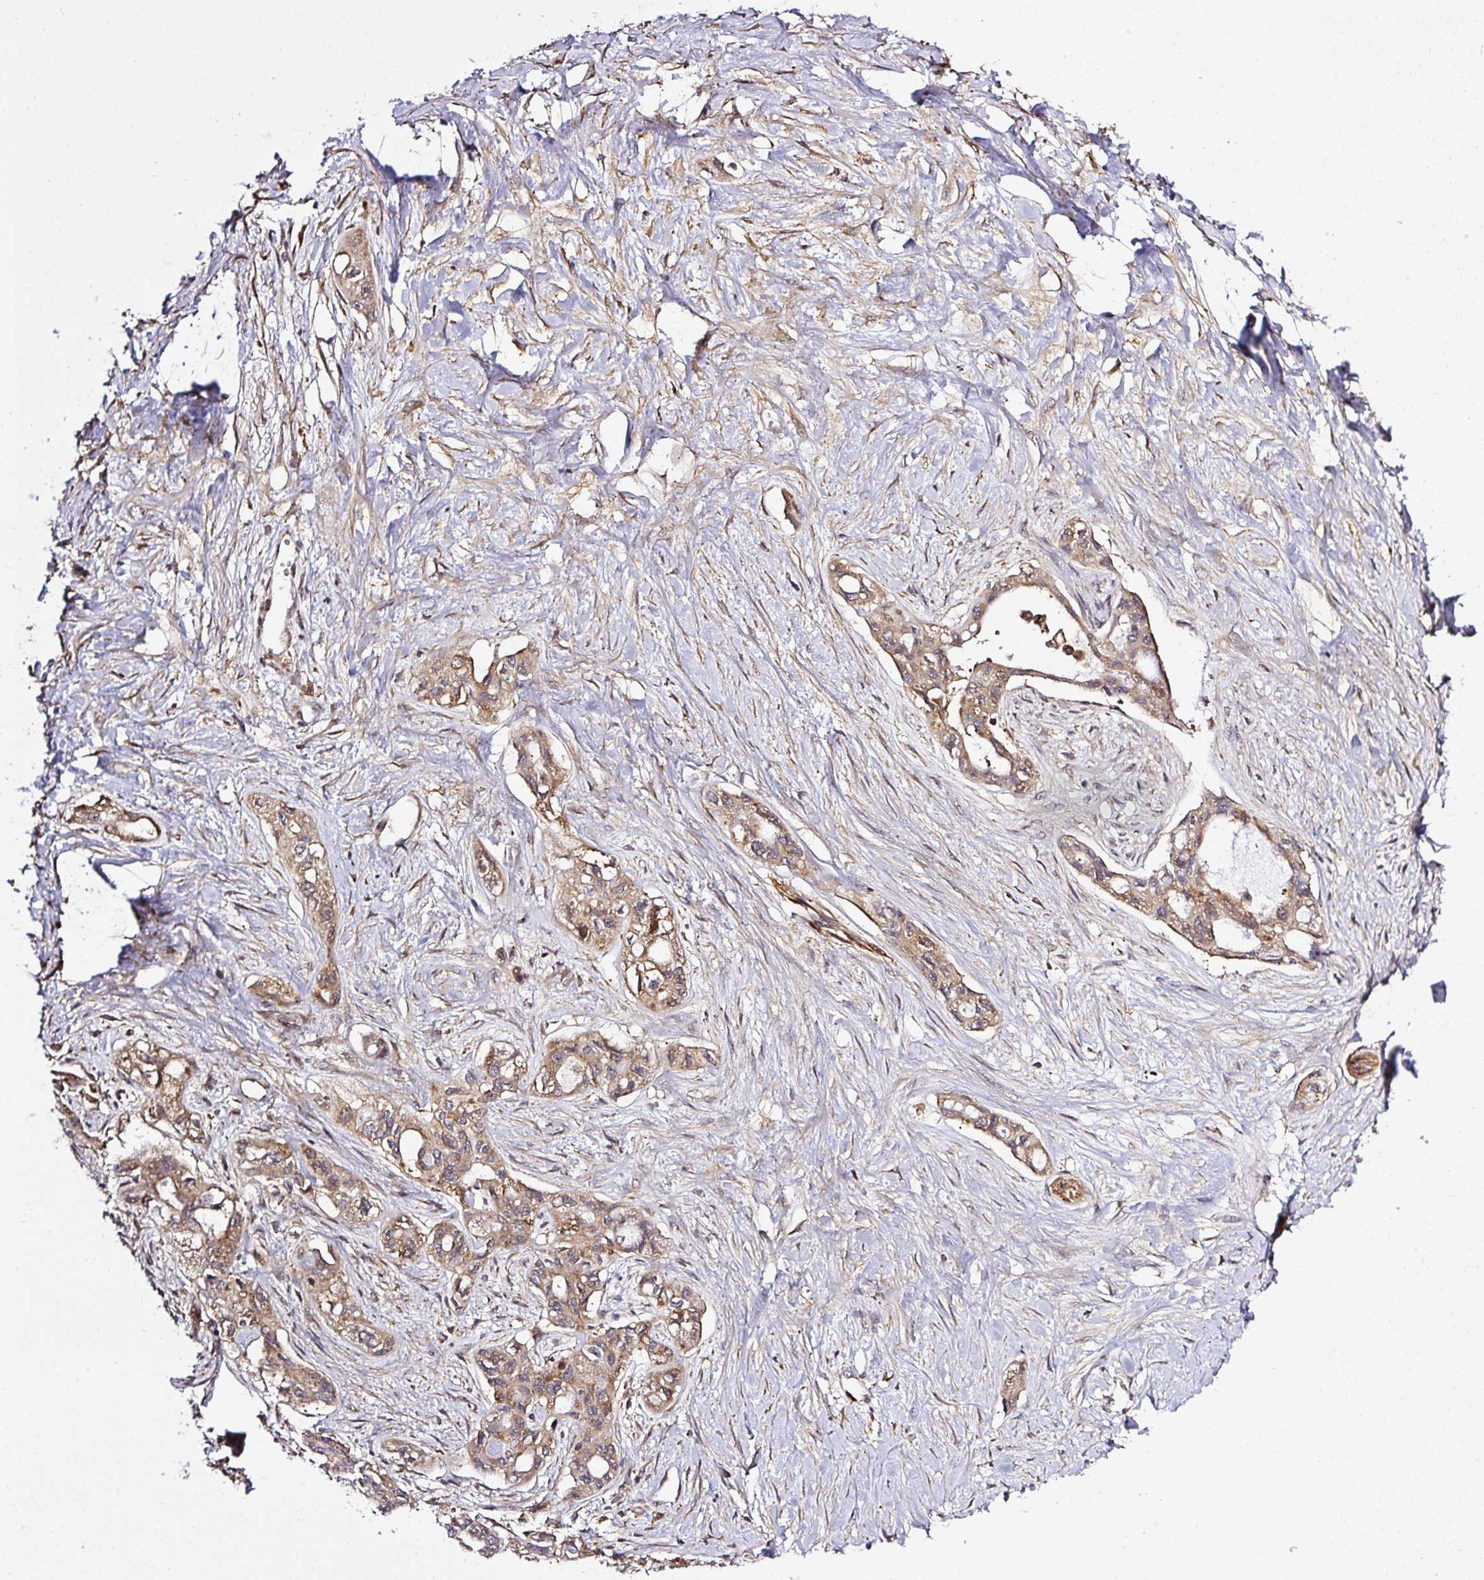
{"staining": {"intensity": "moderate", "quantity": ">75%", "location": "cytoplasmic/membranous"}, "tissue": "pancreatic cancer", "cell_type": "Tumor cells", "image_type": "cancer", "snomed": [{"axis": "morphology", "description": "Adenocarcinoma, NOS"}, {"axis": "topography", "description": "Pancreas"}], "caption": "Pancreatic cancer (adenocarcinoma) stained with DAB IHC demonstrates medium levels of moderate cytoplasmic/membranous staining in approximately >75% of tumor cells.", "gene": "FAM153A", "patient": {"sex": "female", "age": 50}}